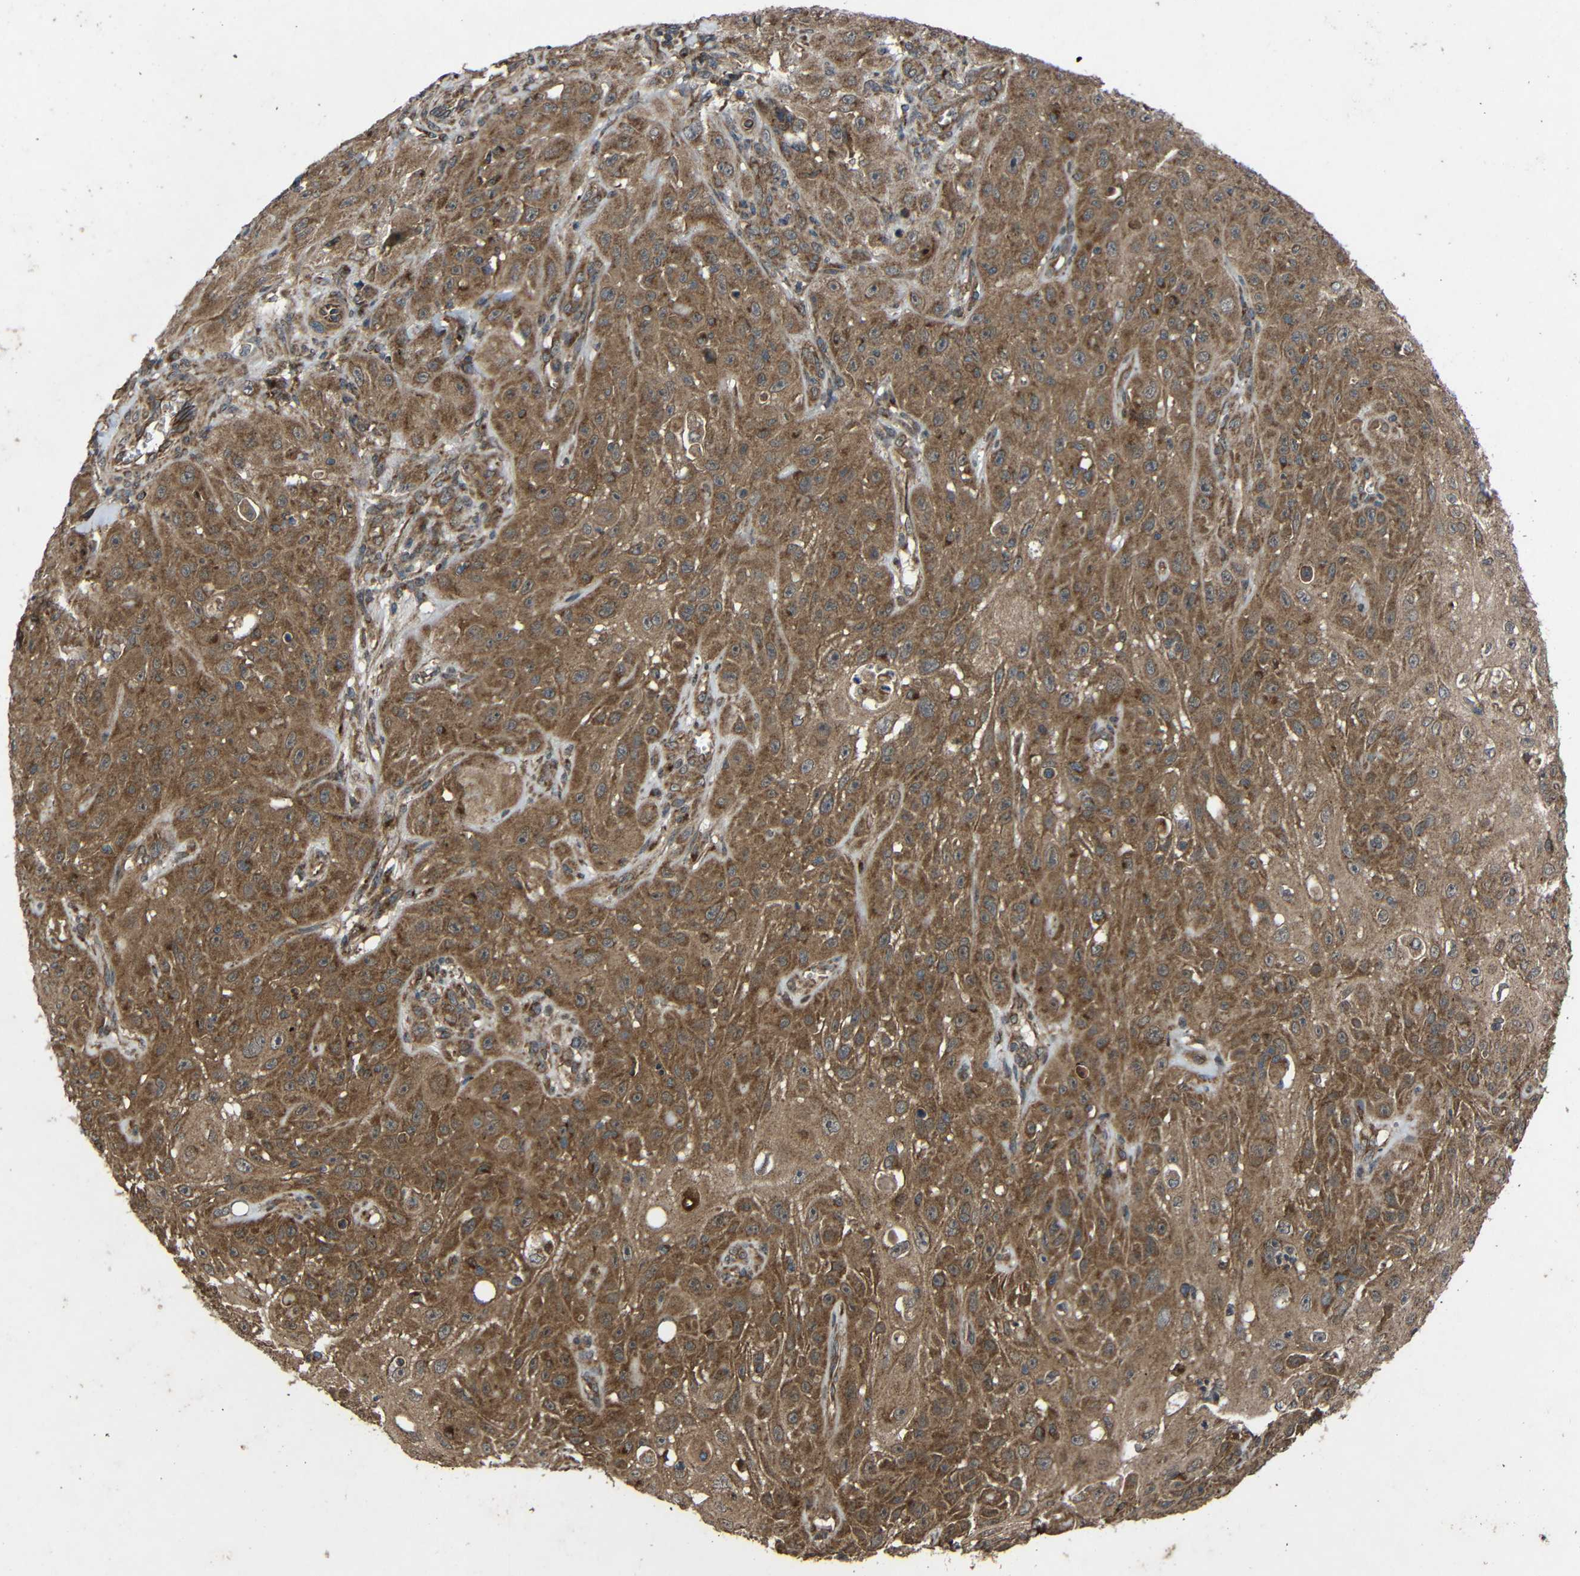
{"staining": {"intensity": "moderate", "quantity": ">75%", "location": "cytoplasmic/membranous"}, "tissue": "skin cancer", "cell_type": "Tumor cells", "image_type": "cancer", "snomed": [{"axis": "morphology", "description": "Squamous cell carcinoma, NOS"}, {"axis": "topography", "description": "Skin"}], "caption": "IHC (DAB (3,3'-diaminobenzidine)) staining of skin cancer (squamous cell carcinoma) displays moderate cytoplasmic/membranous protein staining in about >75% of tumor cells. (Stains: DAB in brown, nuclei in blue, Microscopy: brightfield microscopy at high magnification).", "gene": "C1GALT1", "patient": {"sex": "male", "age": 75}}